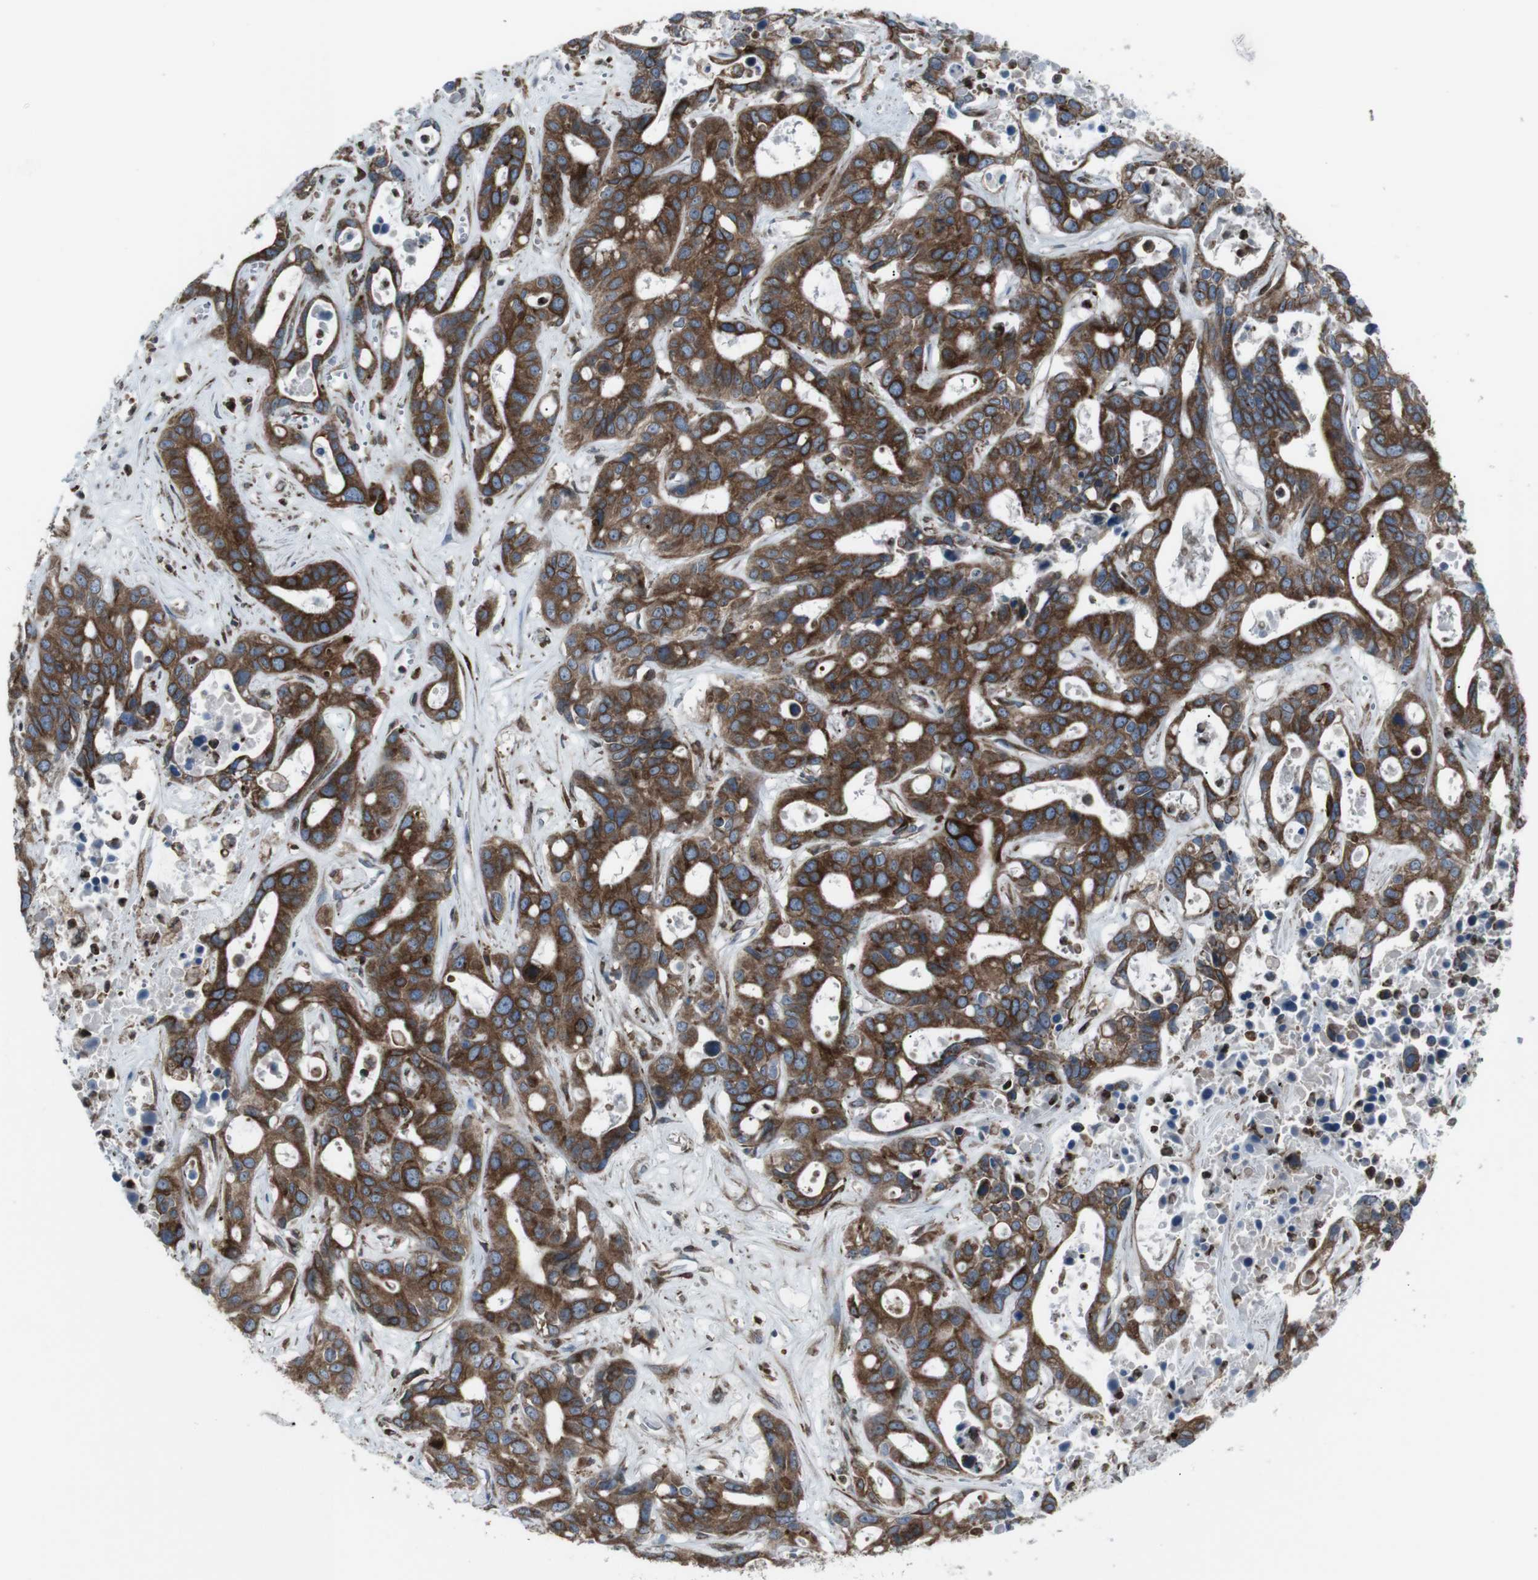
{"staining": {"intensity": "strong", "quantity": ">75%", "location": "cytoplasmic/membranous"}, "tissue": "liver cancer", "cell_type": "Tumor cells", "image_type": "cancer", "snomed": [{"axis": "morphology", "description": "Cholangiocarcinoma"}, {"axis": "topography", "description": "Liver"}], "caption": "Protein staining of cholangiocarcinoma (liver) tissue exhibits strong cytoplasmic/membranous positivity in approximately >75% of tumor cells.", "gene": "LNPK", "patient": {"sex": "female", "age": 65}}